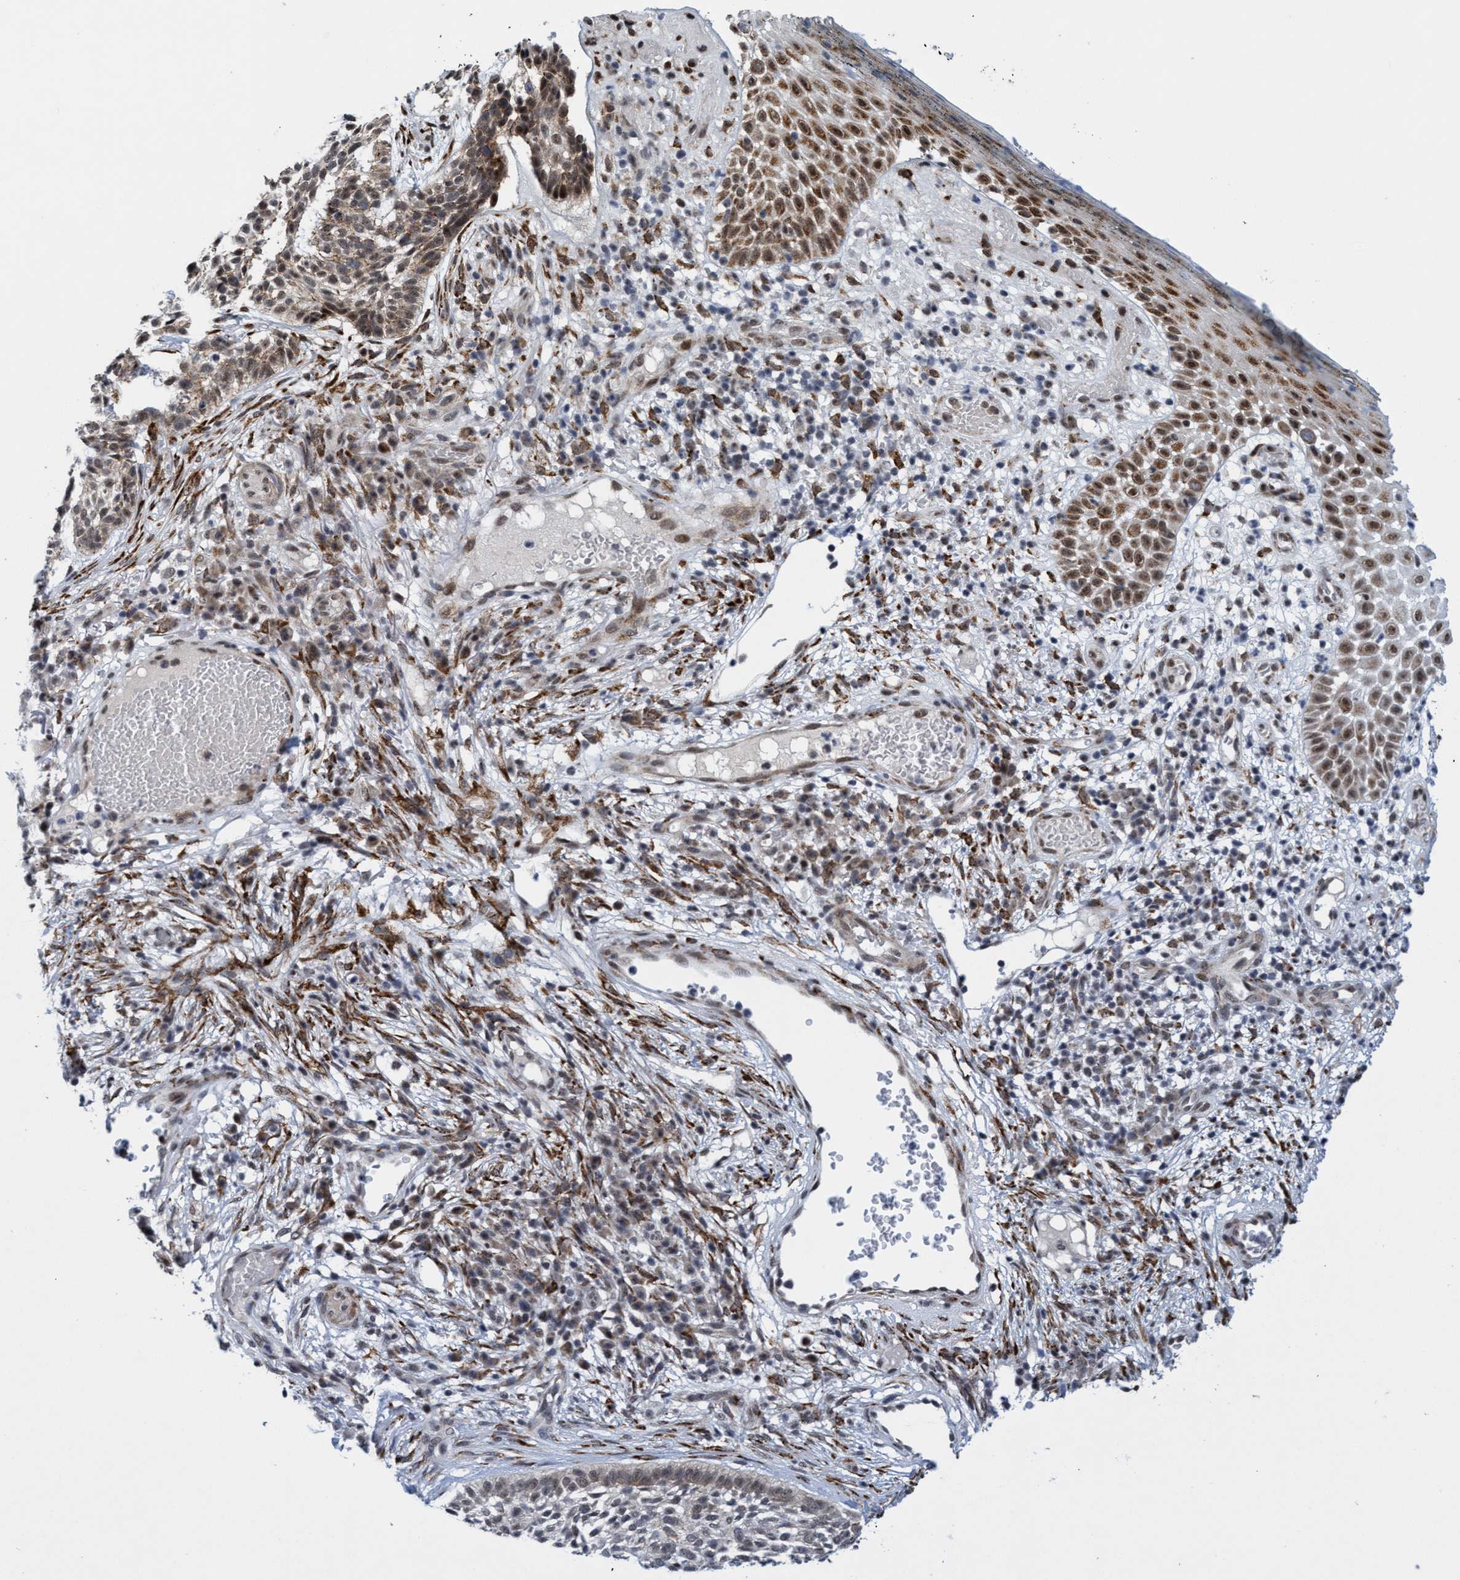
{"staining": {"intensity": "weak", "quantity": "25%-75%", "location": "cytoplasmic/membranous,nuclear"}, "tissue": "skin cancer", "cell_type": "Tumor cells", "image_type": "cancer", "snomed": [{"axis": "morphology", "description": "Basal cell carcinoma"}, {"axis": "topography", "description": "Skin"}], "caption": "Brown immunohistochemical staining in human basal cell carcinoma (skin) reveals weak cytoplasmic/membranous and nuclear expression in approximately 25%-75% of tumor cells. (DAB (3,3'-diaminobenzidine) IHC with brightfield microscopy, high magnification).", "gene": "GLT6D1", "patient": {"sex": "female", "age": 64}}